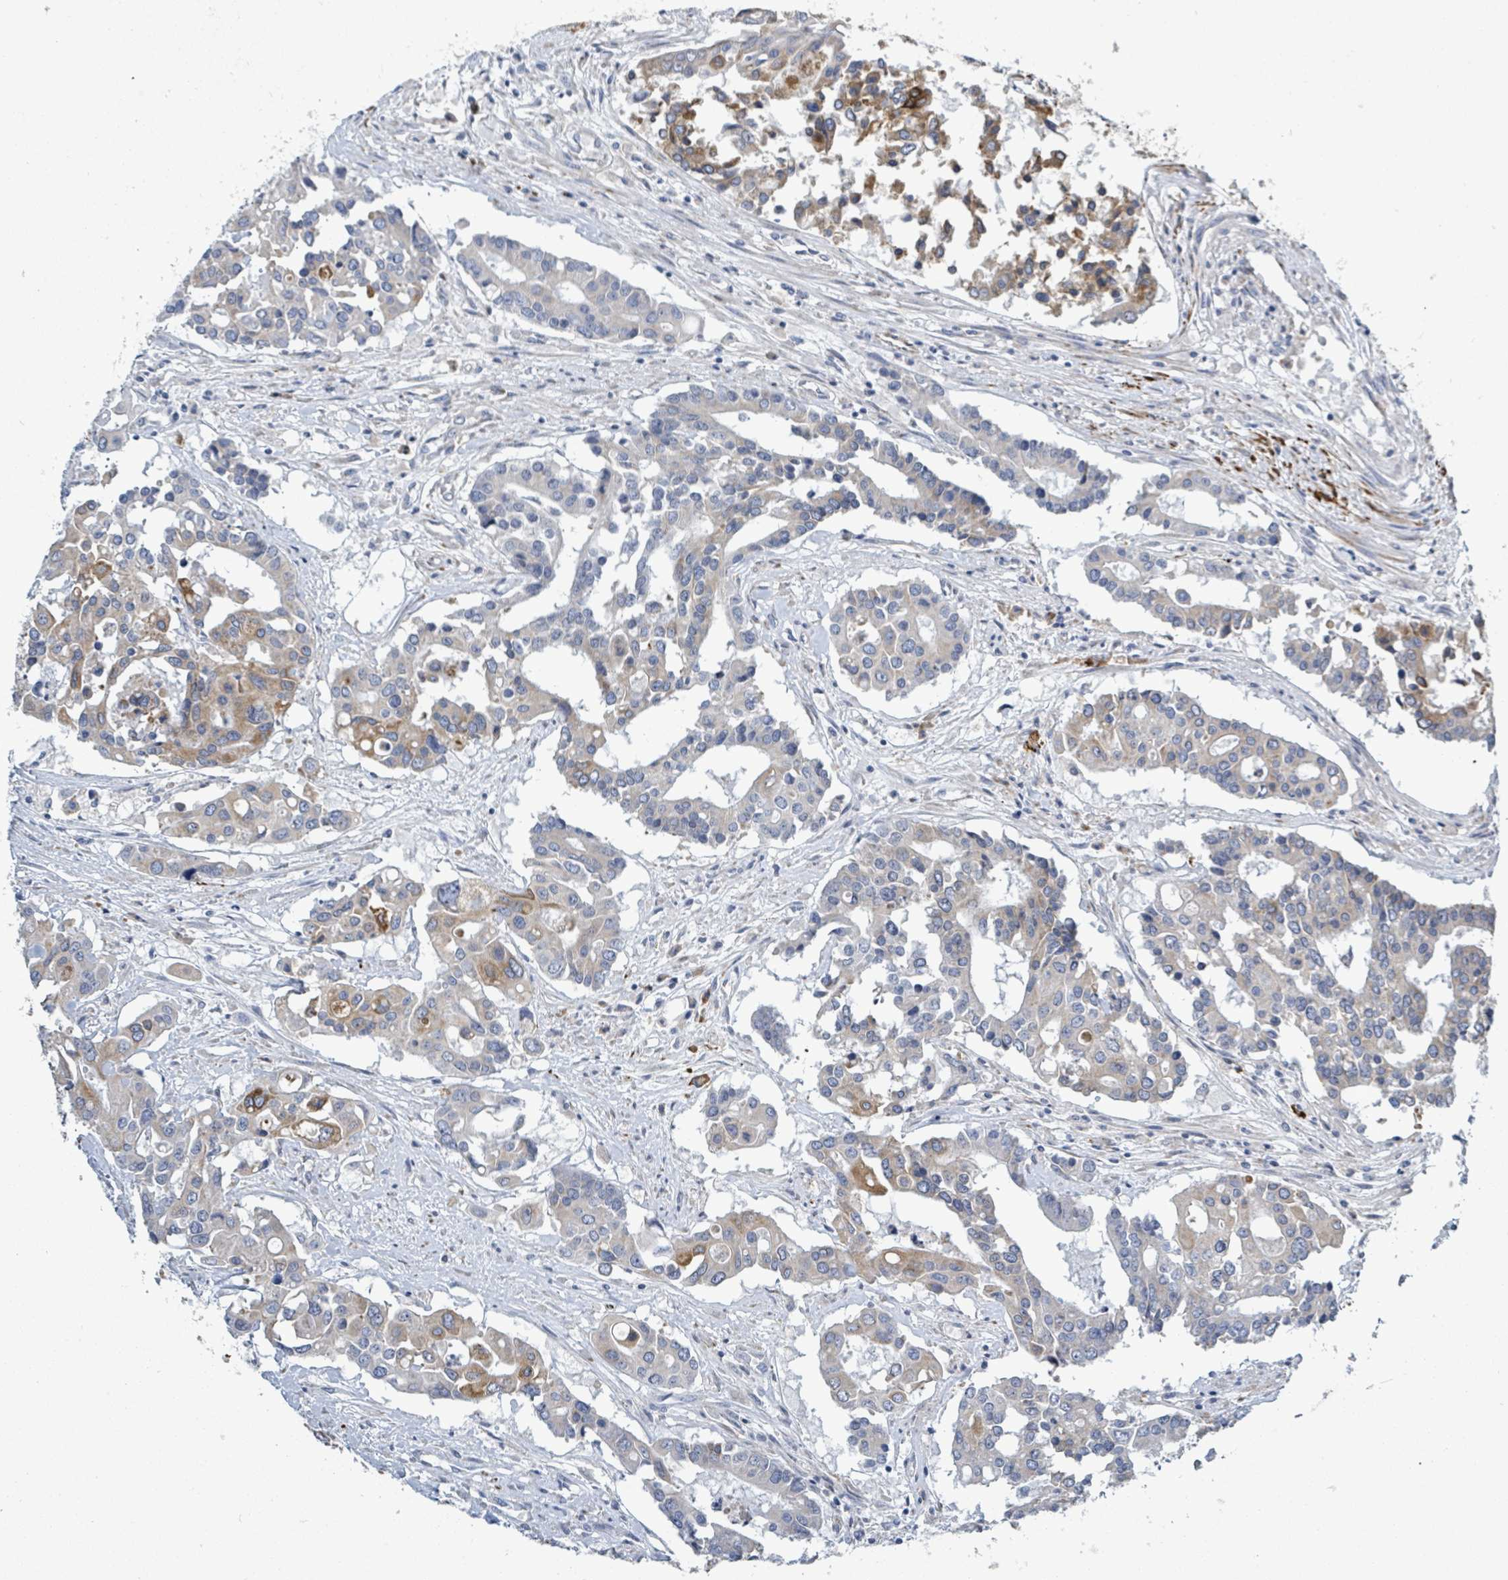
{"staining": {"intensity": "moderate", "quantity": "<25%", "location": "cytoplasmic/membranous"}, "tissue": "colorectal cancer", "cell_type": "Tumor cells", "image_type": "cancer", "snomed": [{"axis": "morphology", "description": "Adenocarcinoma, NOS"}, {"axis": "topography", "description": "Colon"}], "caption": "Tumor cells display low levels of moderate cytoplasmic/membranous expression in approximately <25% of cells in human colorectal cancer.", "gene": "SIRPB1", "patient": {"sex": "male", "age": 77}}